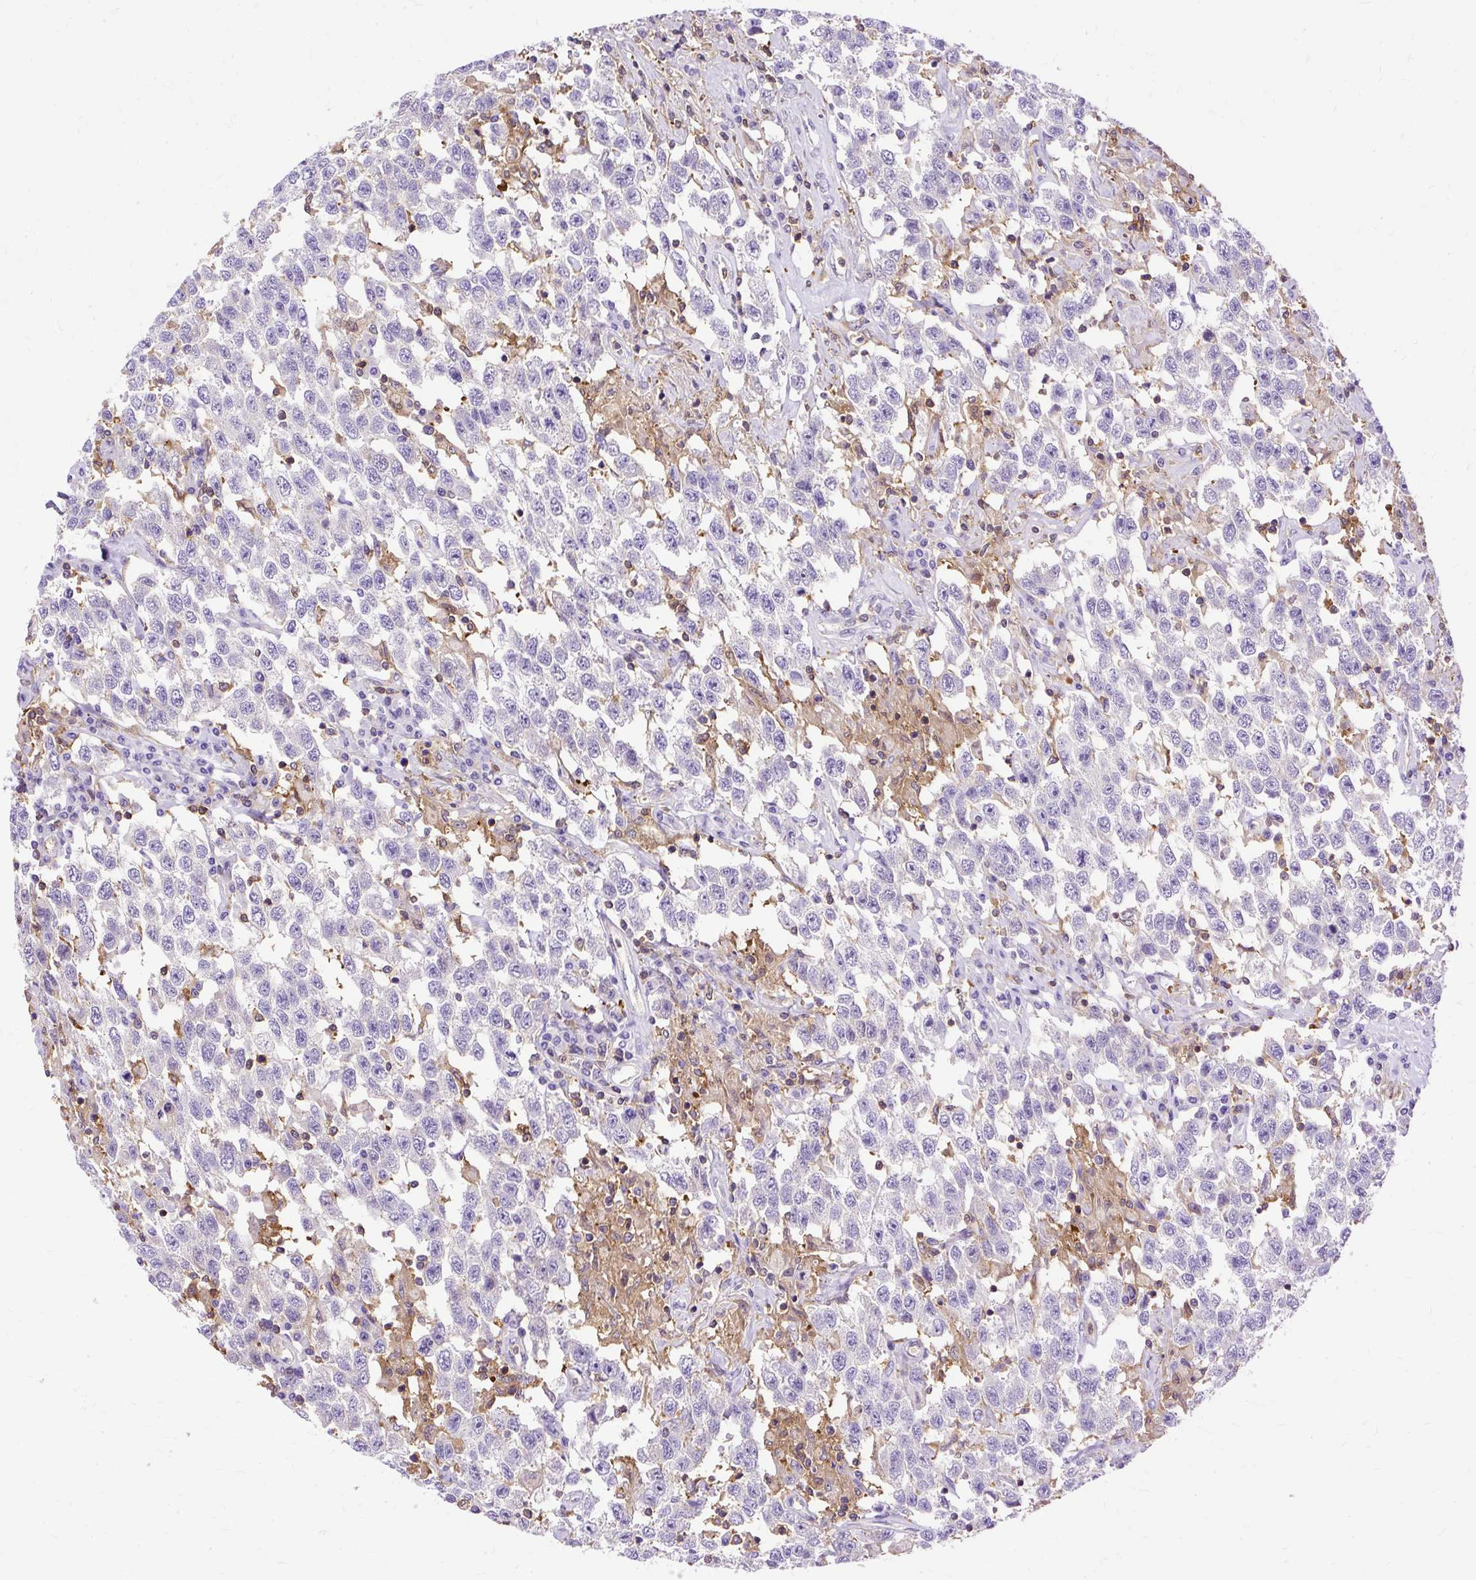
{"staining": {"intensity": "negative", "quantity": "none", "location": "none"}, "tissue": "testis cancer", "cell_type": "Tumor cells", "image_type": "cancer", "snomed": [{"axis": "morphology", "description": "Seminoma, NOS"}, {"axis": "topography", "description": "Testis"}], "caption": "This is an immunohistochemistry (IHC) histopathology image of seminoma (testis). There is no positivity in tumor cells.", "gene": "TWF2", "patient": {"sex": "male", "age": 41}}